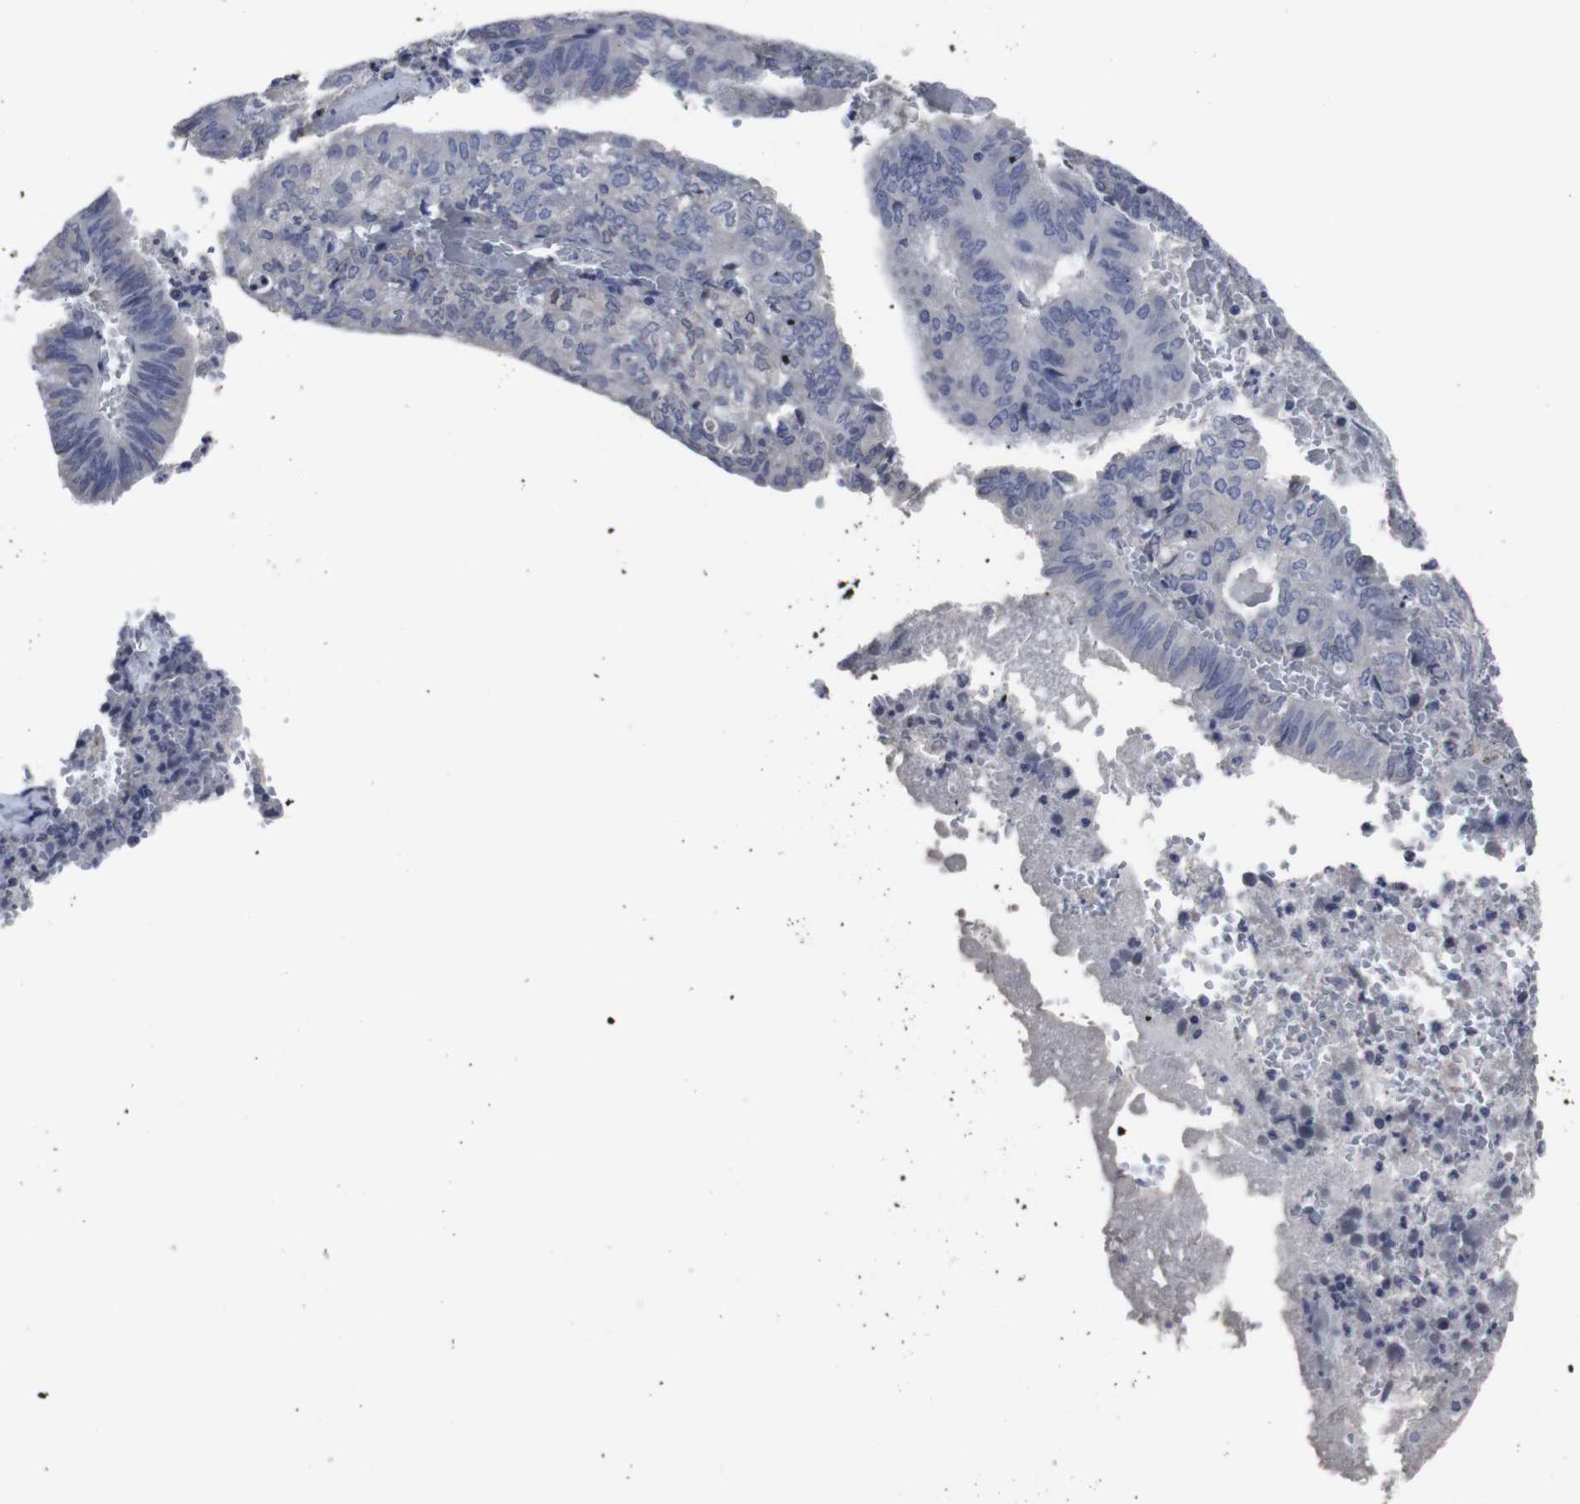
{"staining": {"intensity": "negative", "quantity": "none", "location": "none"}, "tissue": "endometrial cancer", "cell_type": "Tumor cells", "image_type": "cancer", "snomed": [{"axis": "morphology", "description": "Adenocarcinoma, NOS"}, {"axis": "topography", "description": "Uterus"}], "caption": "A photomicrograph of human adenocarcinoma (endometrial) is negative for staining in tumor cells.", "gene": "SNCG", "patient": {"sex": "female", "age": 60}}